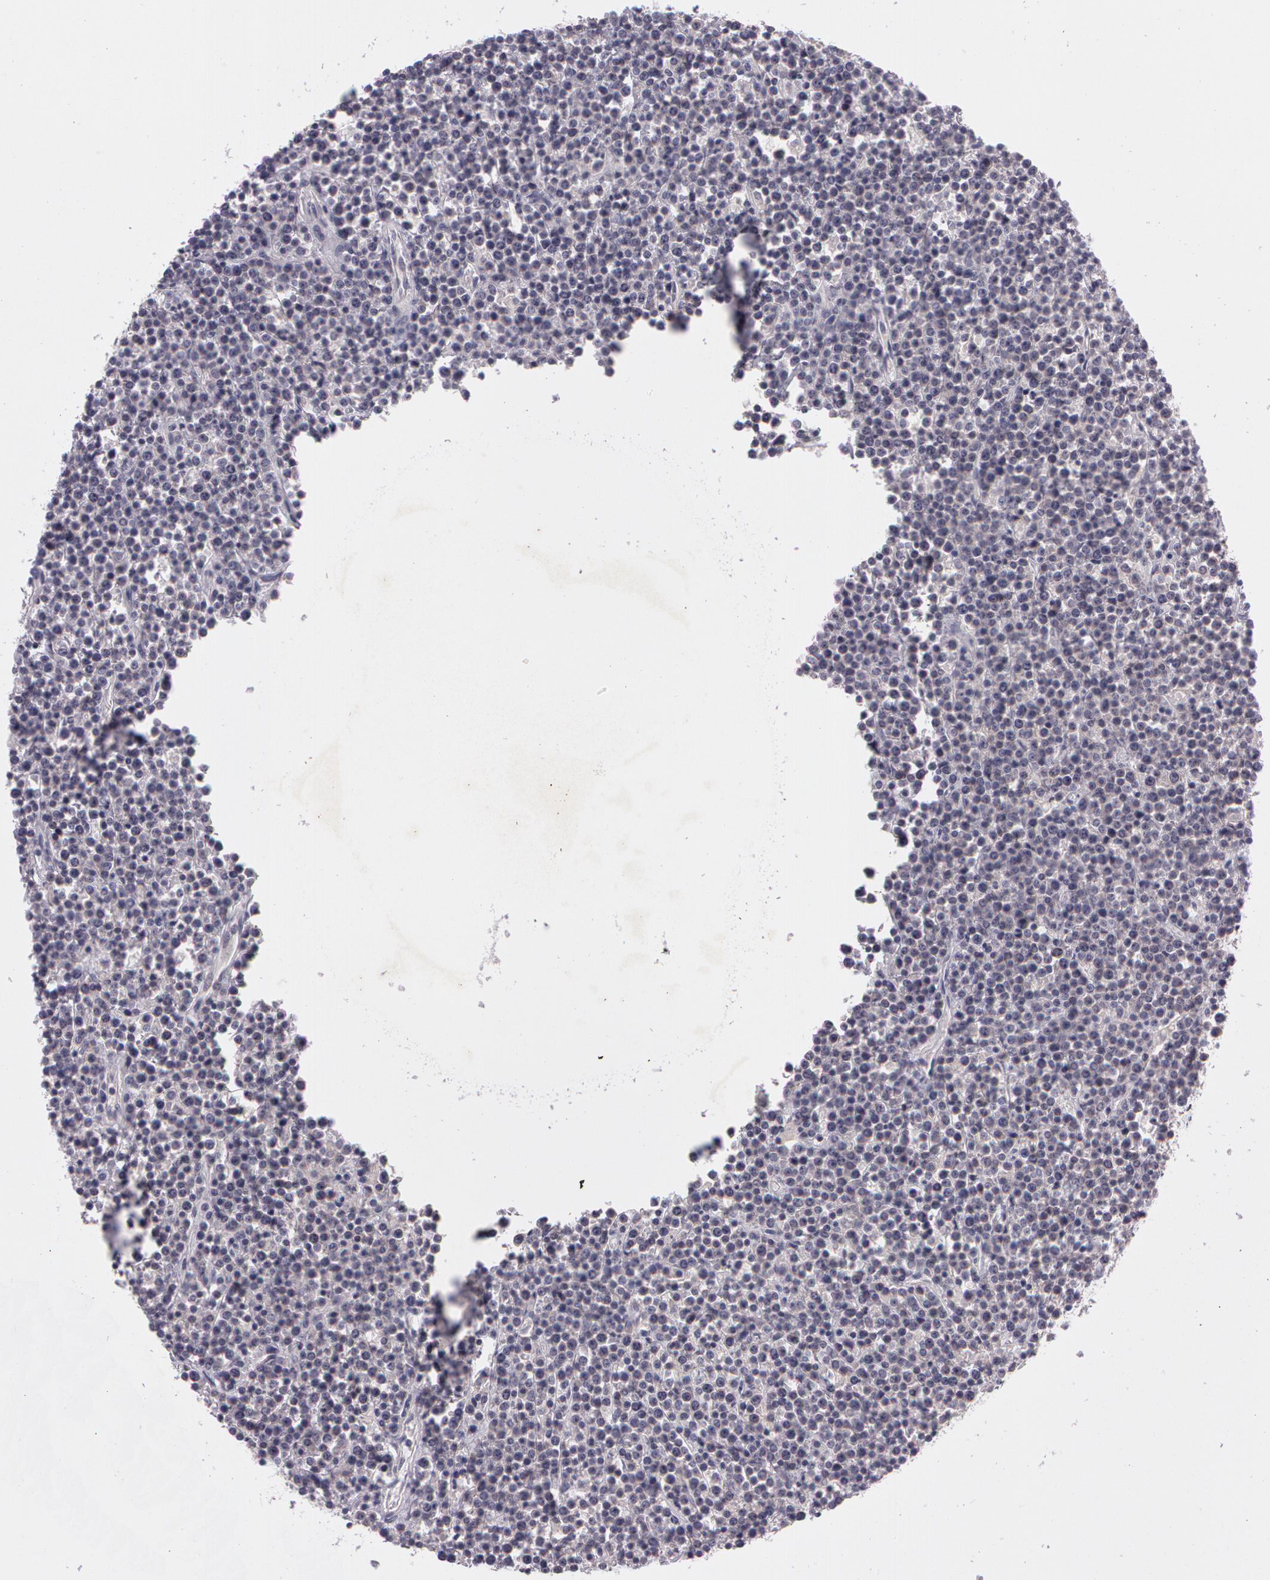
{"staining": {"intensity": "weak", "quantity": "25%-75%", "location": "cytoplasmic/membranous"}, "tissue": "lymphoma", "cell_type": "Tumor cells", "image_type": "cancer", "snomed": [{"axis": "morphology", "description": "Malignant lymphoma, non-Hodgkin's type, High grade"}, {"axis": "topography", "description": "Ovary"}], "caption": "The immunohistochemical stain shows weak cytoplasmic/membranous positivity in tumor cells of lymphoma tissue.", "gene": "MXRA5", "patient": {"sex": "female", "age": 56}}